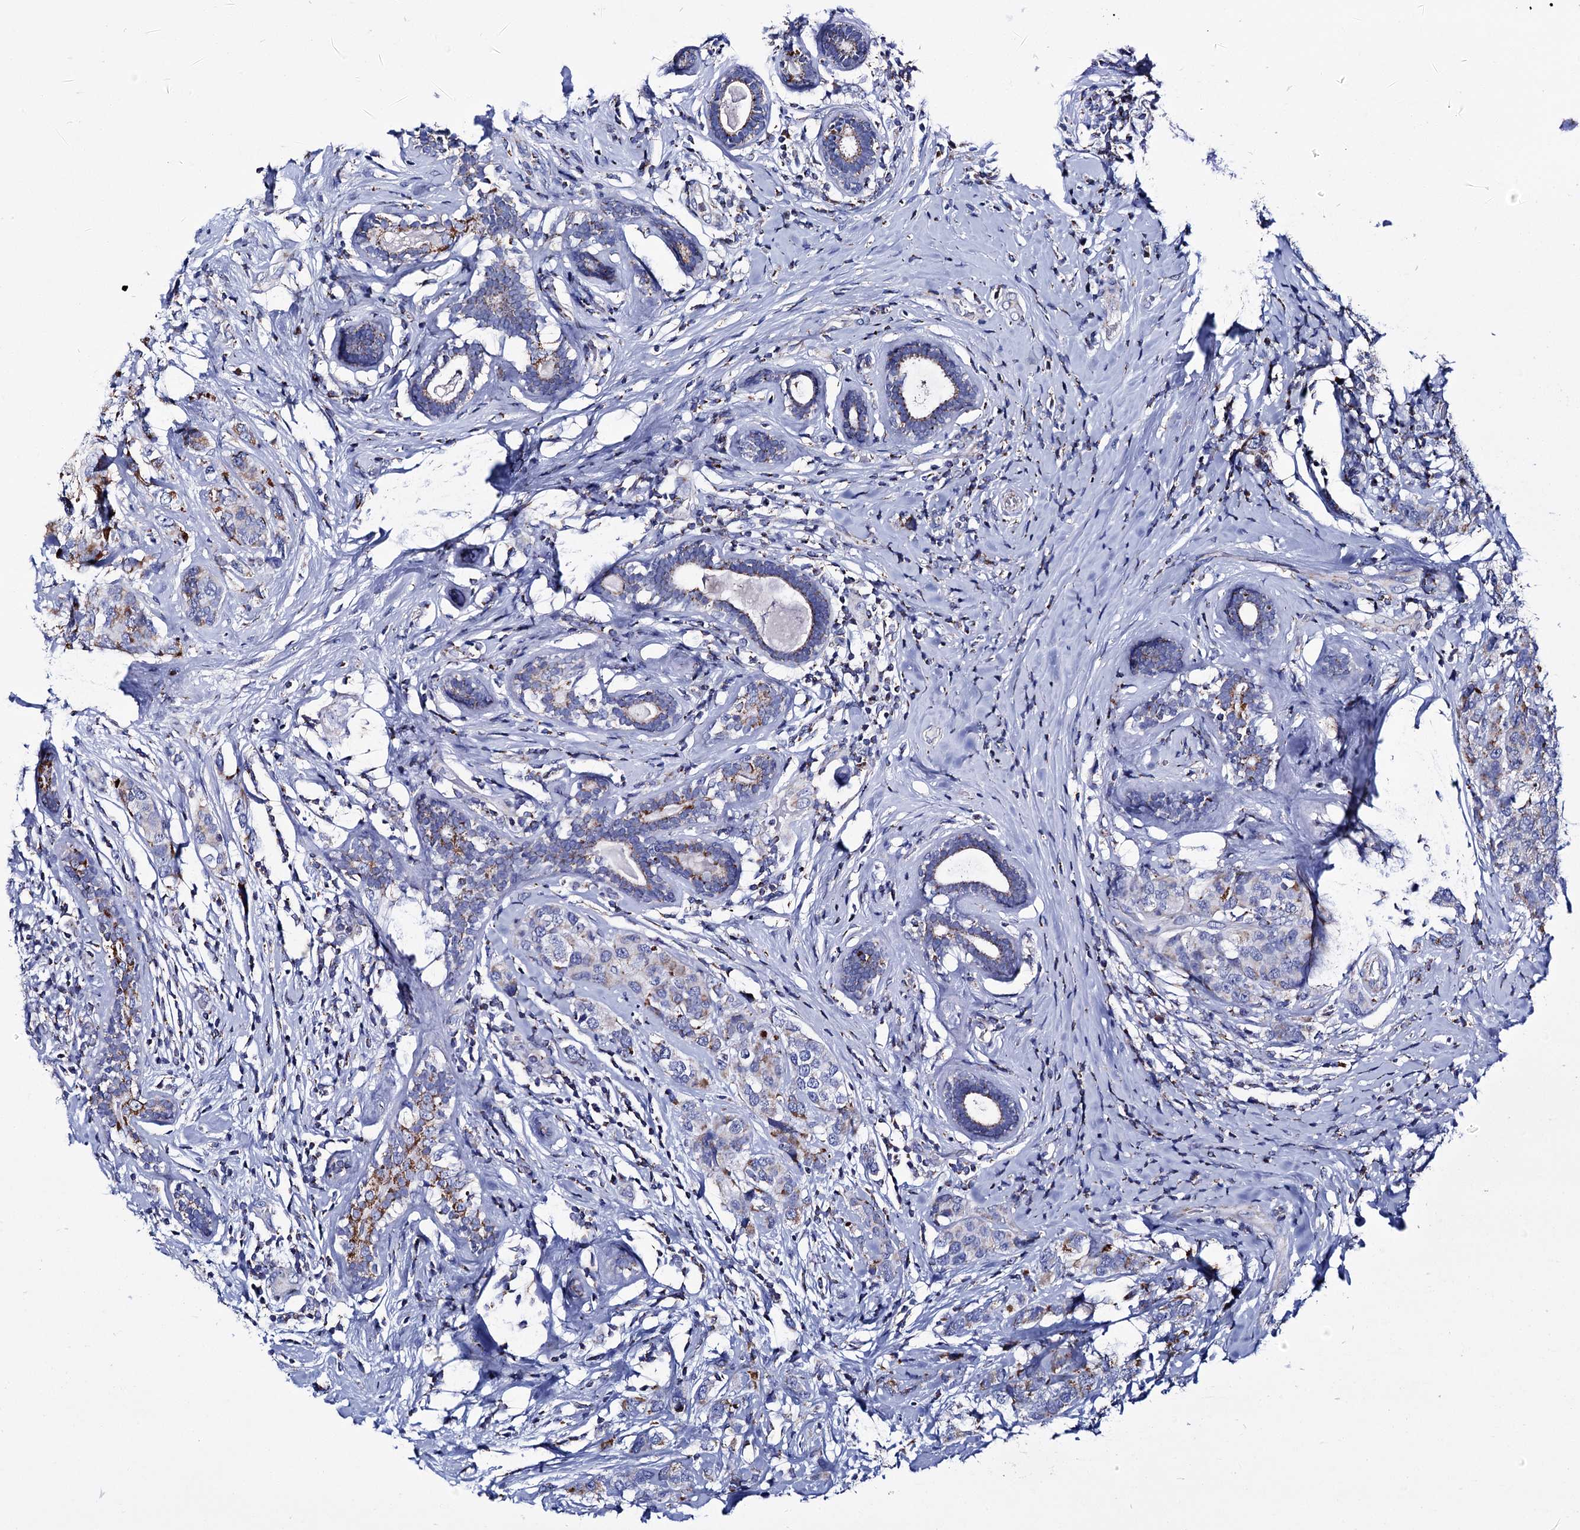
{"staining": {"intensity": "moderate", "quantity": "<25%", "location": "cytoplasmic/membranous"}, "tissue": "breast cancer", "cell_type": "Tumor cells", "image_type": "cancer", "snomed": [{"axis": "morphology", "description": "Lobular carcinoma"}, {"axis": "topography", "description": "Breast"}], "caption": "An immunohistochemistry (IHC) photomicrograph of tumor tissue is shown. Protein staining in brown highlights moderate cytoplasmic/membranous positivity in breast cancer within tumor cells.", "gene": "UBASH3B", "patient": {"sex": "female", "age": 59}}